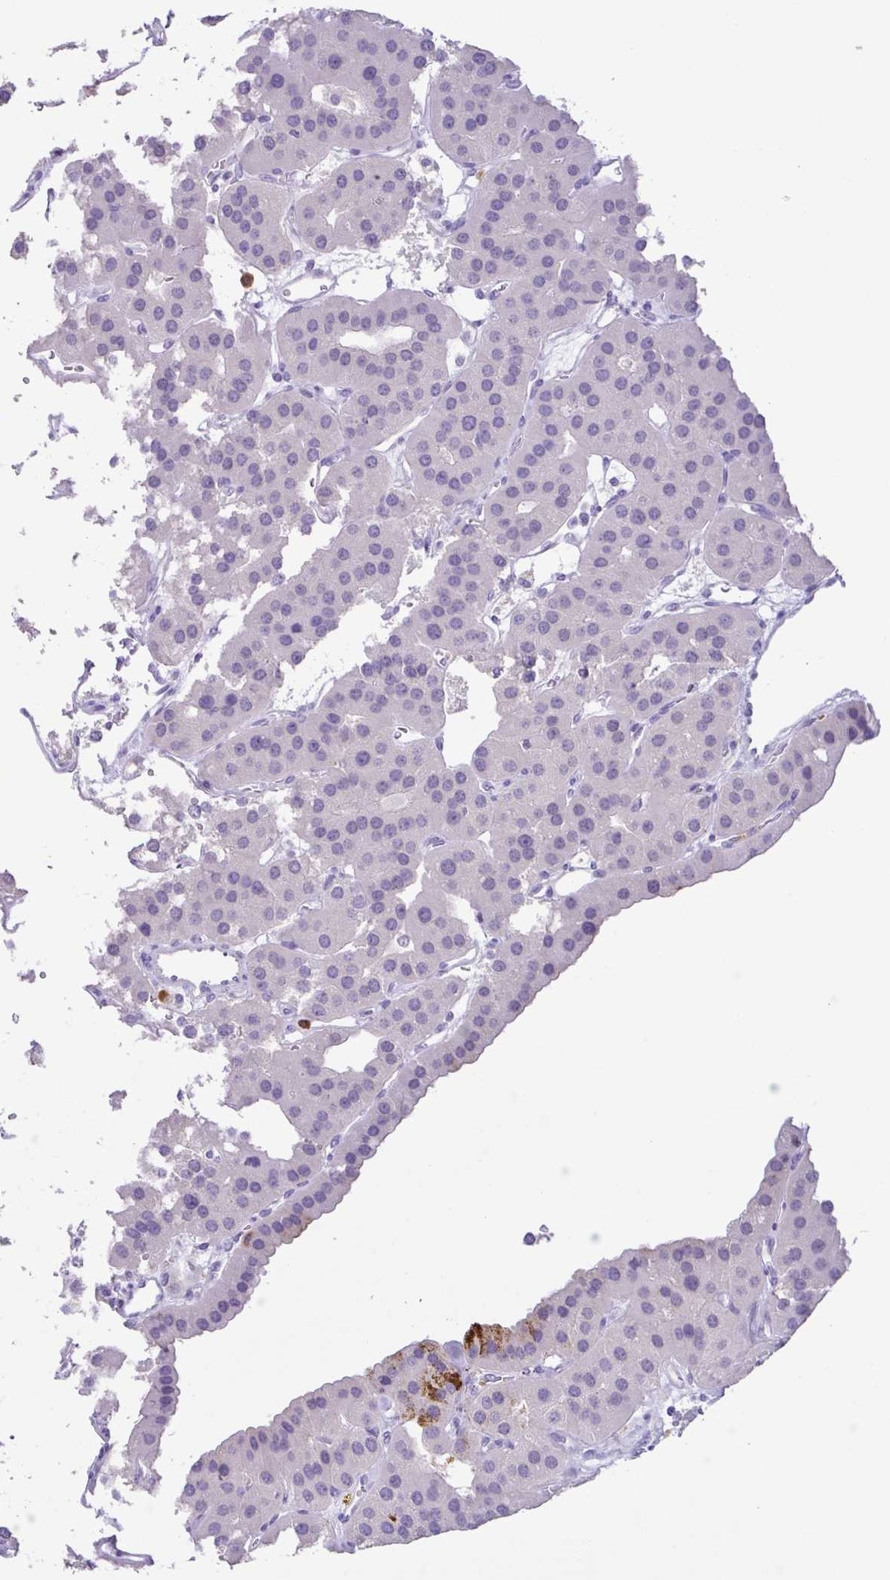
{"staining": {"intensity": "negative", "quantity": "none", "location": "none"}, "tissue": "parathyroid gland", "cell_type": "Glandular cells", "image_type": "normal", "snomed": [{"axis": "morphology", "description": "Normal tissue, NOS"}, {"axis": "morphology", "description": "Adenoma, NOS"}, {"axis": "topography", "description": "Parathyroid gland"}], "caption": "Protein analysis of benign parathyroid gland exhibits no significant staining in glandular cells.", "gene": "PGLYRP1", "patient": {"sex": "female", "age": 86}}